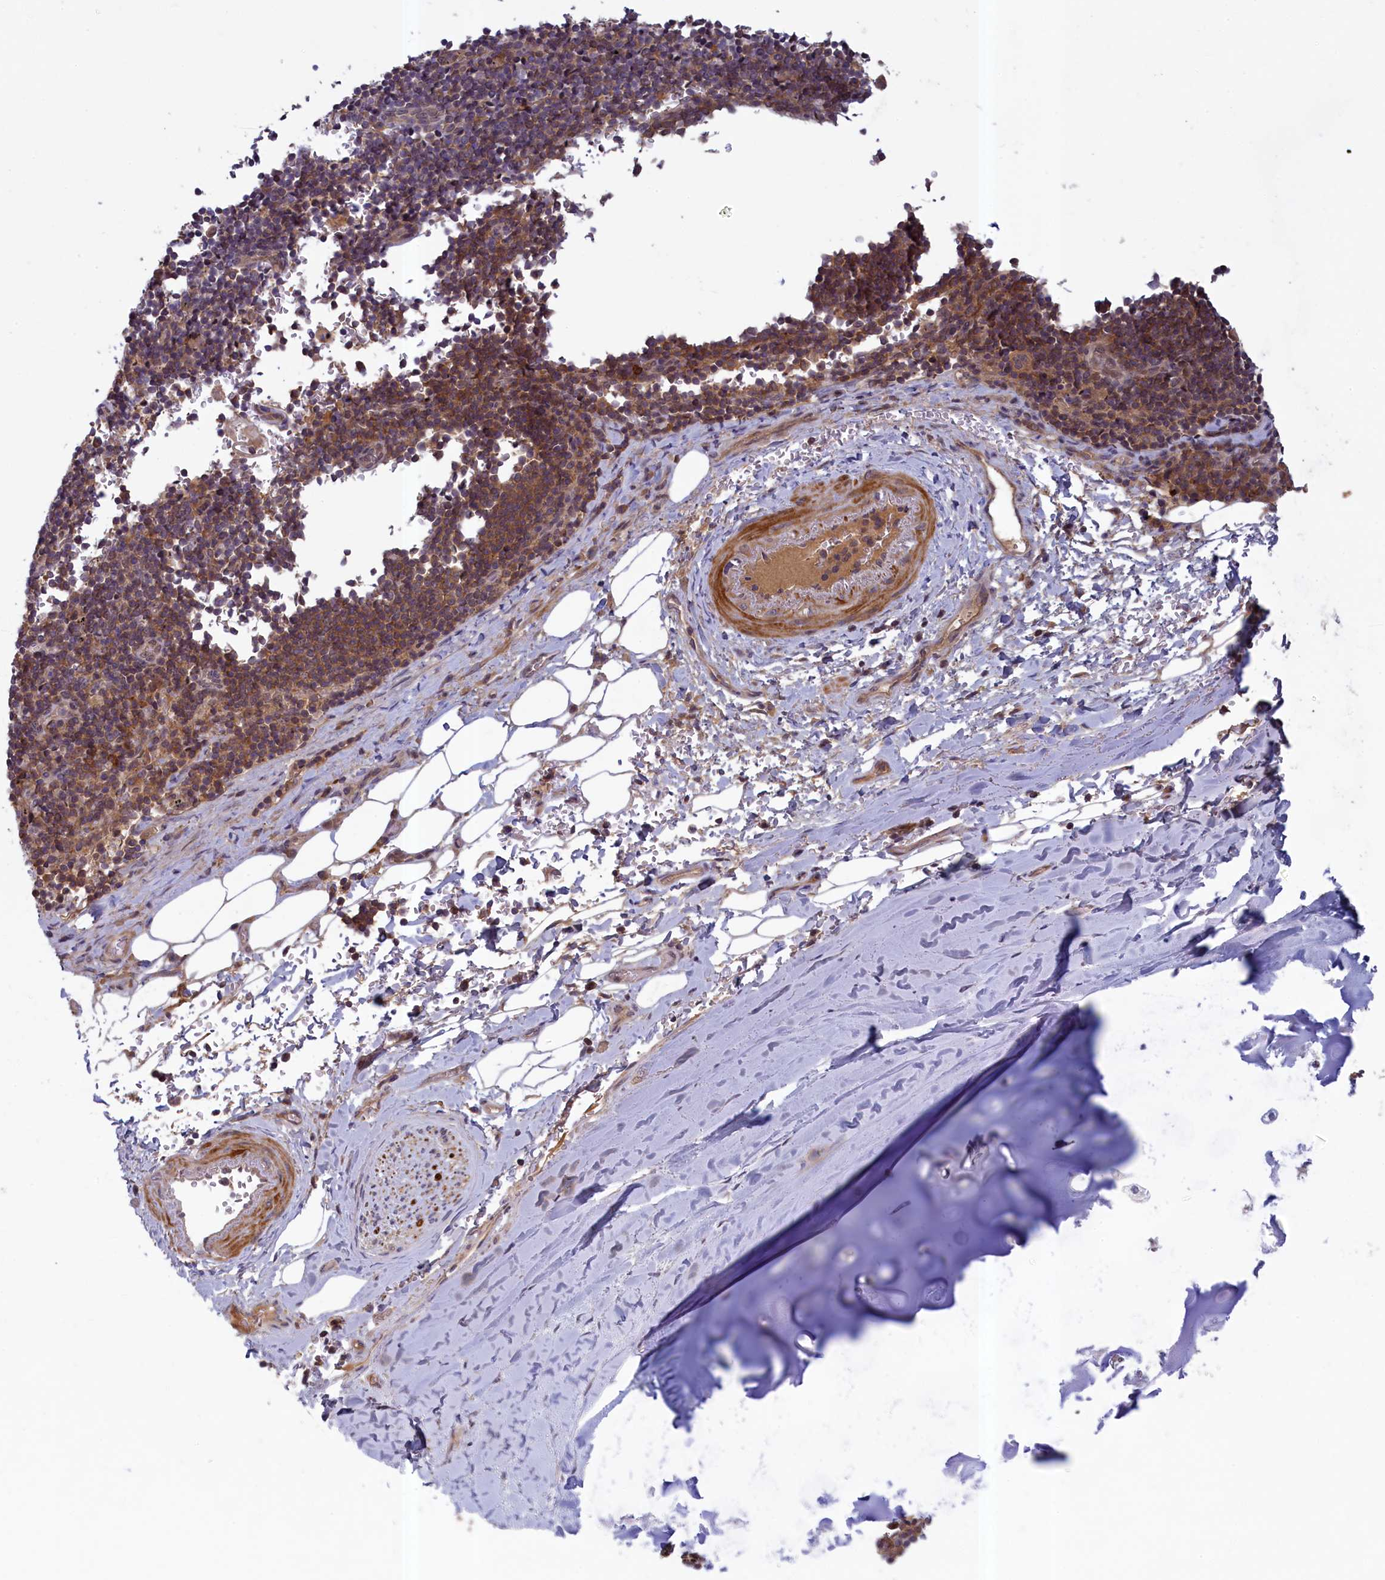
{"staining": {"intensity": "negative", "quantity": "none", "location": "none"}, "tissue": "adipose tissue", "cell_type": "Adipocytes", "image_type": "normal", "snomed": [{"axis": "morphology", "description": "Normal tissue, NOS"}, {"axis": "topography", "description": "Lymph node"}, {"axis": "topography", "description": "Cartilage tissue"}, {"axis": "topography", "description": "Bronchus"}], "caption": "Immunohistochemical staining of unremarkable adipose tissue reveals no significant positivity in adipocytes. (Stains: DAB immunohistochemistry (IHC) with hematoxylin counter stain, Microscopy: brightfield microscopy at high magnification).", "gene": "NUBP1", "patient": {"sex": "male", "age": 63}}